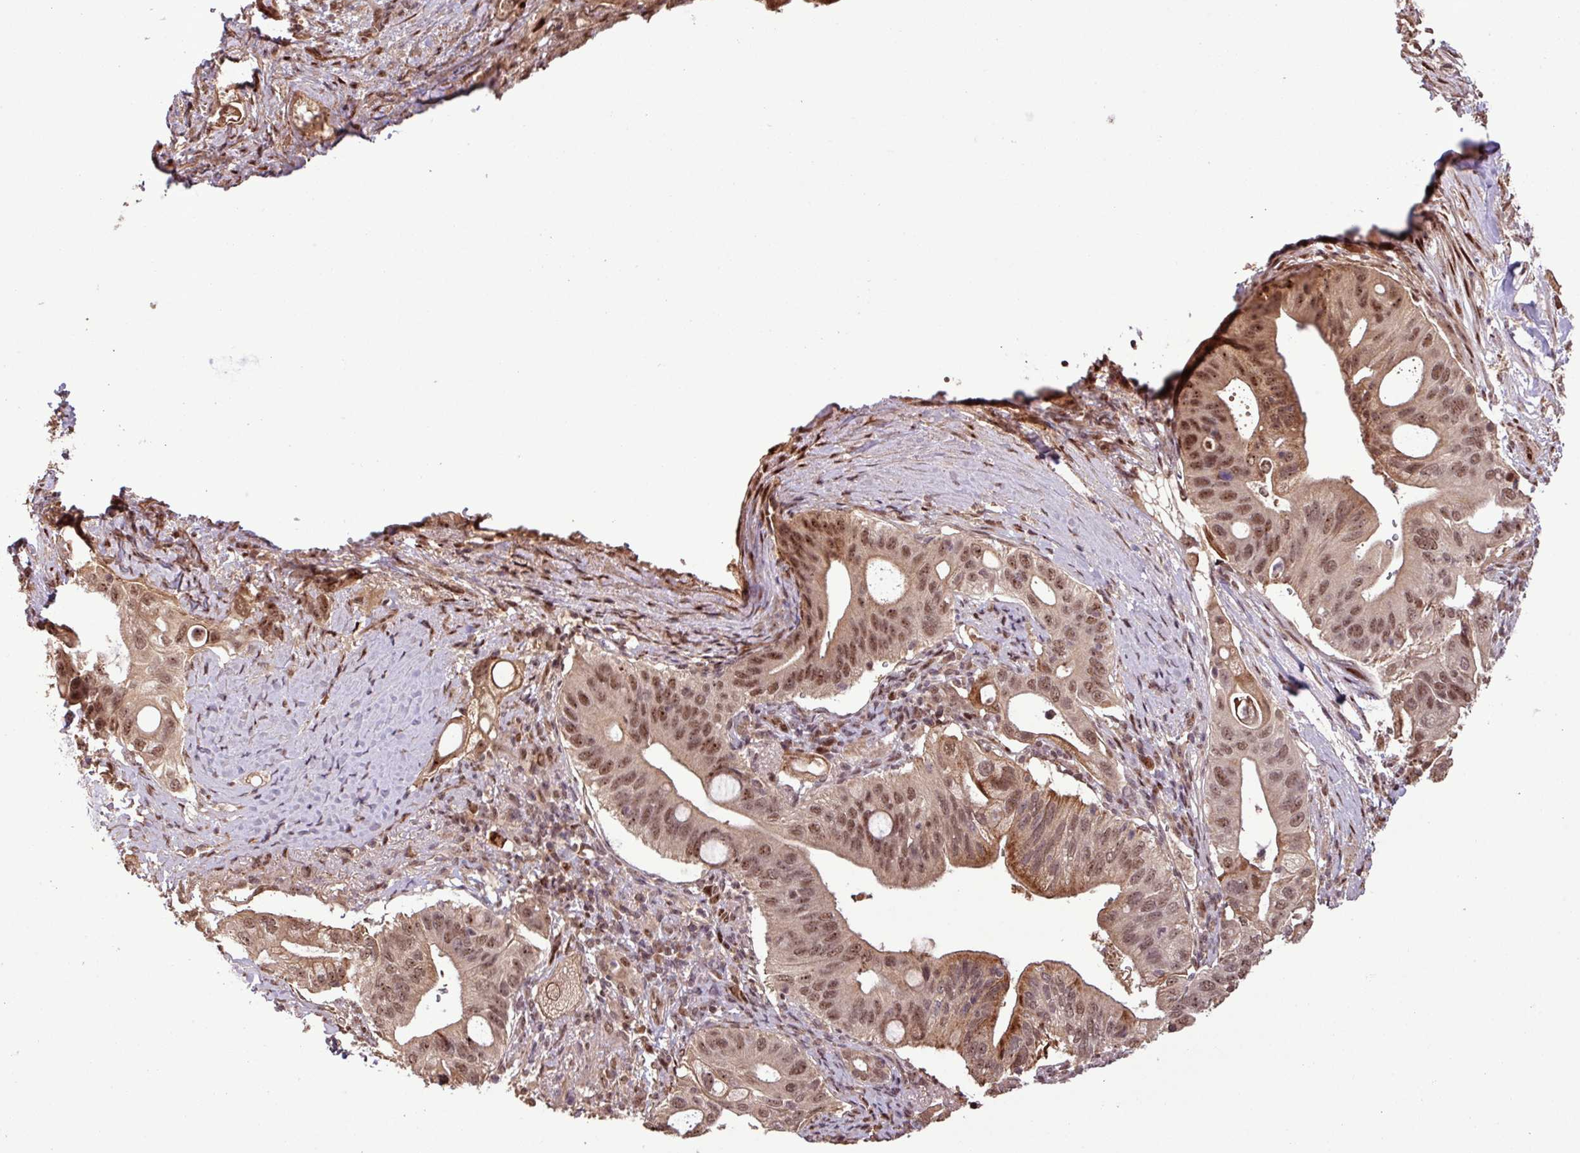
{"staining": {"intensity": "moderate", "quantity": ">75%", "location": "nuclear"}, "tissue": "pancreatic cancer", "cell_type": "Tumor cells", "image_type": "cancer", "snomed": [{"axis": "morphology", "description": "Adenocarcinoma, NOS"}, {"axis": "topography", "description": "Pancreas"}], "caption": "Moderate nuclear staining is appreciated in about >75% of tumor cells in pancreatic adenocarcinoma.", "gene": "SLC22A24", "patient": {"sex": "female", "age": 72}}